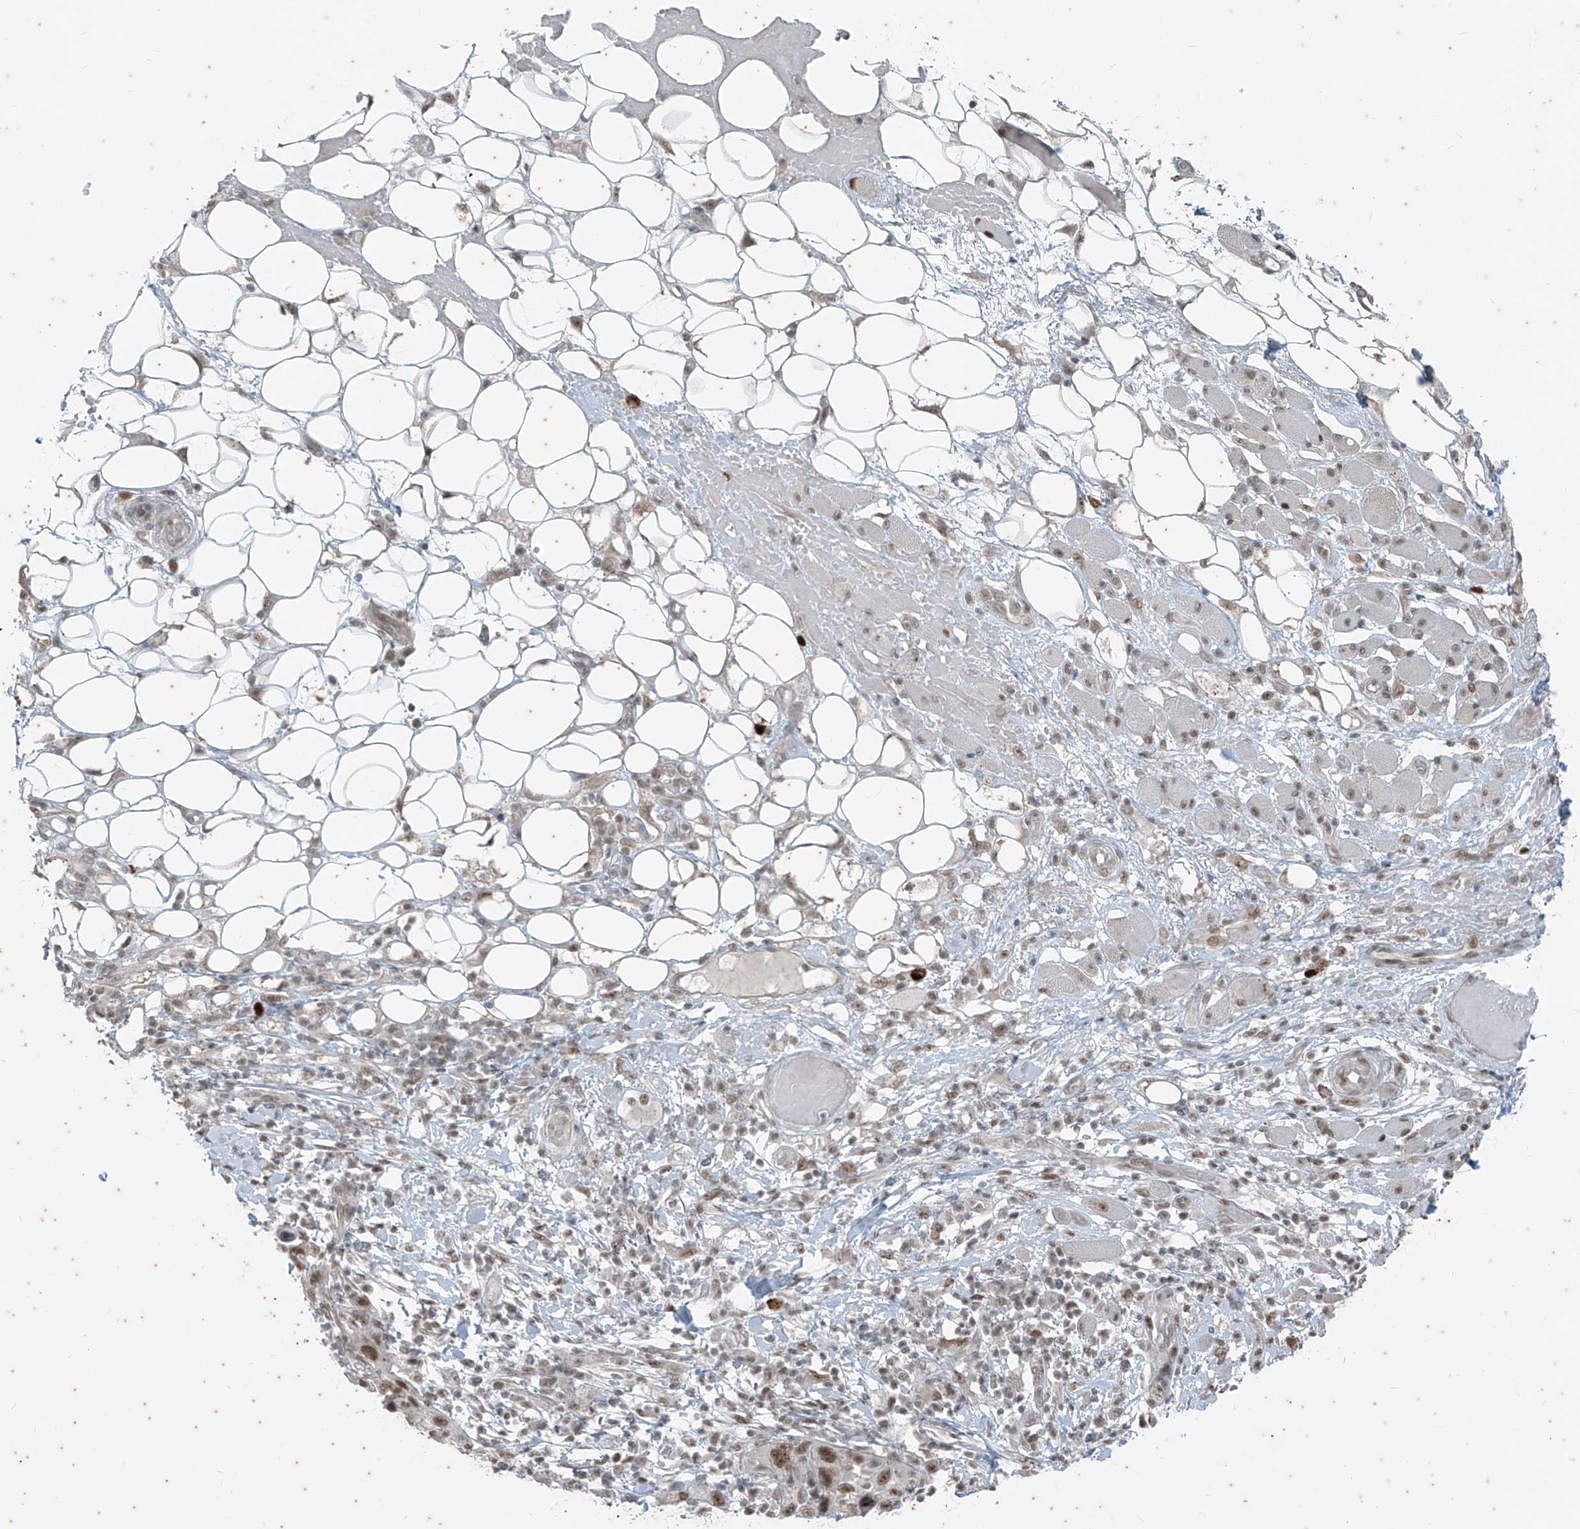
{"staining": {"intensity": "moderate", "quantity": ">75%", "location": "nuclear"}, "tissue": "skin cancer", "cell_type": "Tumor cells", "image_type": "cancer", "snomed": [{"axis": "morphology", "description": "Squamous cell carcinoma, NOS"}, {"axis": "topography", "description": "Skin"}], "caption": "Human skin squamous cell carcinoma stained with a brown dye demonstrates moderate nuclear positive positivity in about >75% of tumor cells.", "gene": "ZNF354B", "patient": {"sex": "female", "age": 88}}